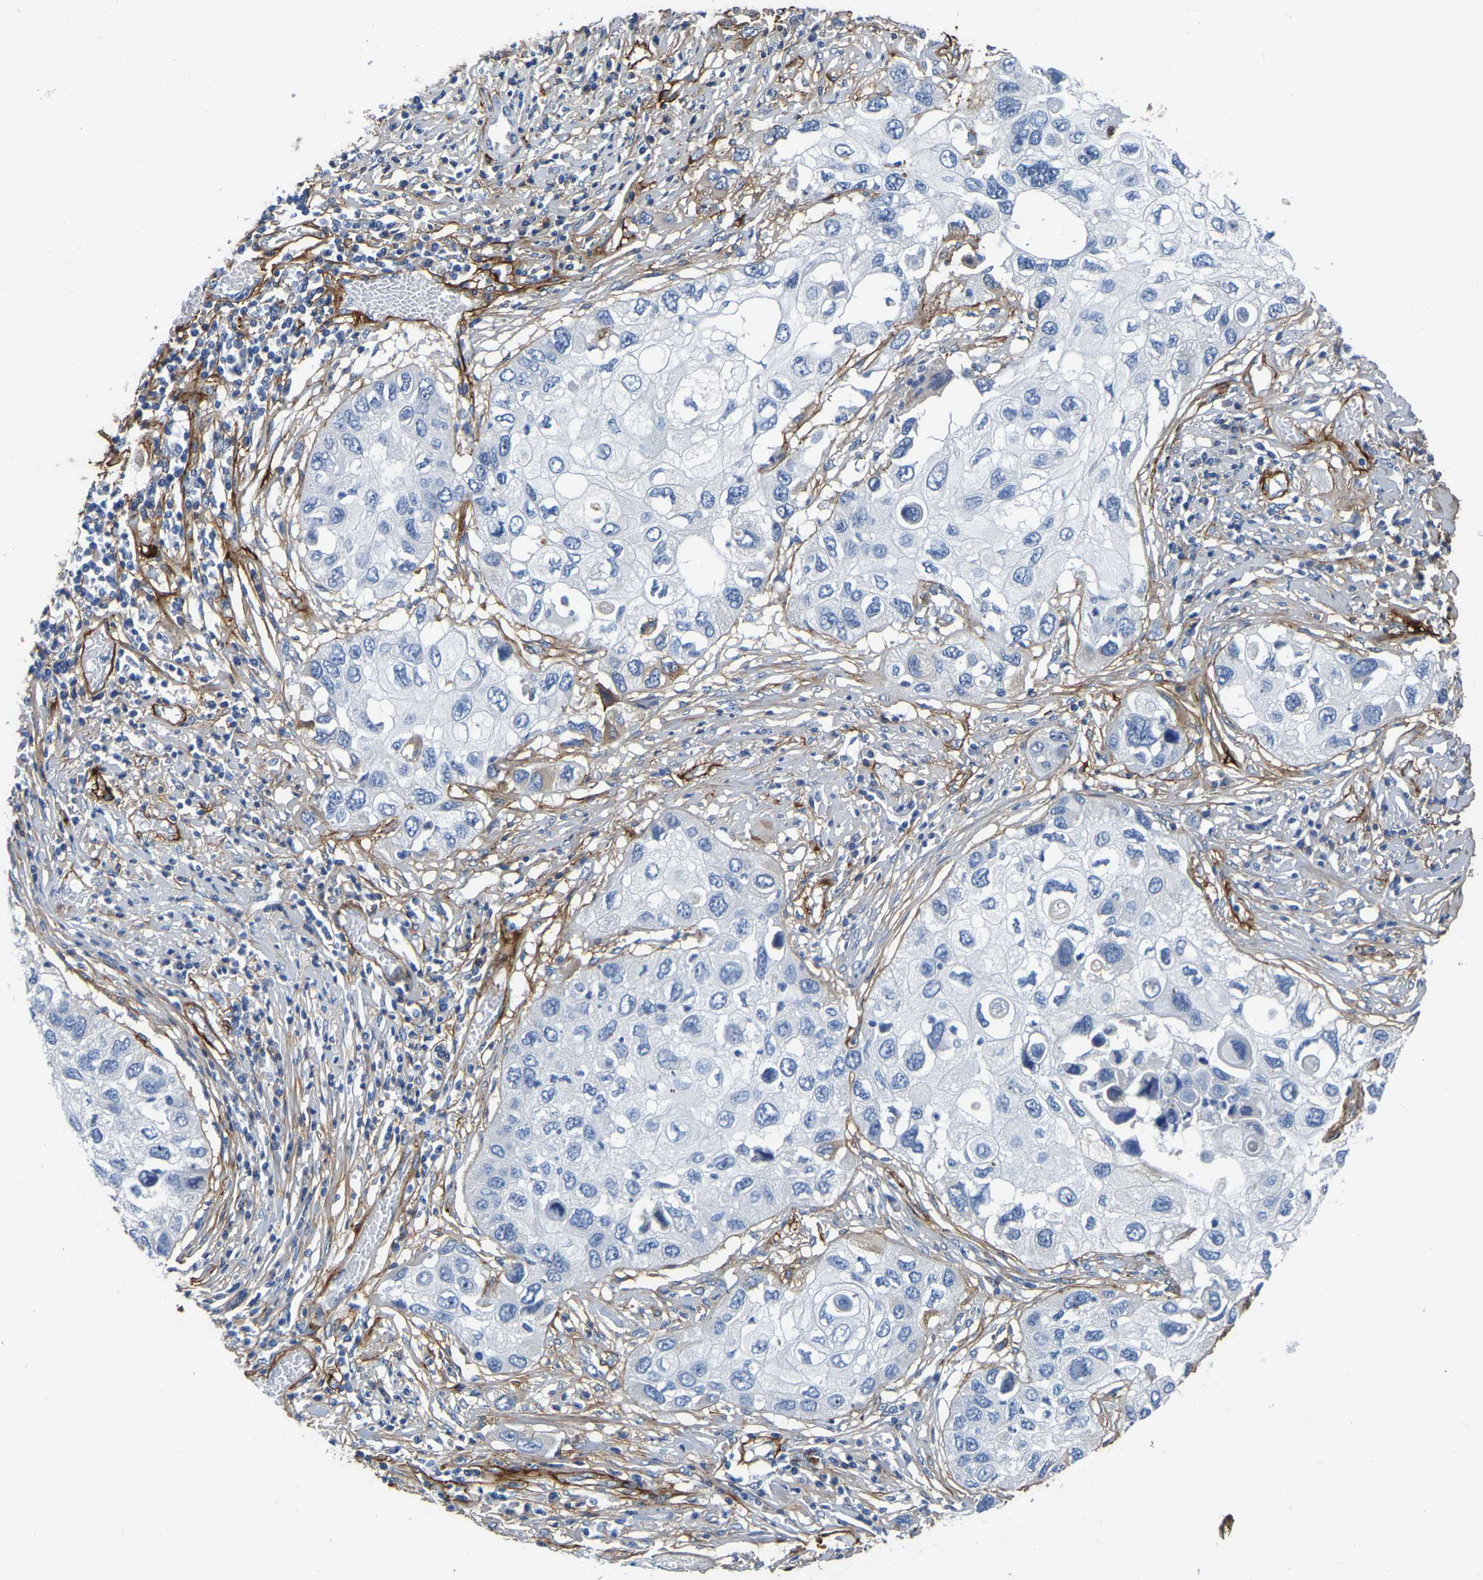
{"staining": {"intensity": "negative", "quantity": "none", "location": "none"}, "tissue": "lung cancer", "cell_type": "Tumor cells", "image_type": "cancer", "snomed": [{"axis": "morphology", "description": "Squamous cell carcinoma, NOS"}, {"axis": "topography", "description": "Lung"}], "caption": "The image demonstrates no staining of tumor cells in lung cancer (squamous cell carcinoma).", "gene": "COL6A1", "patient": {"sex": "male", "age": 71}}